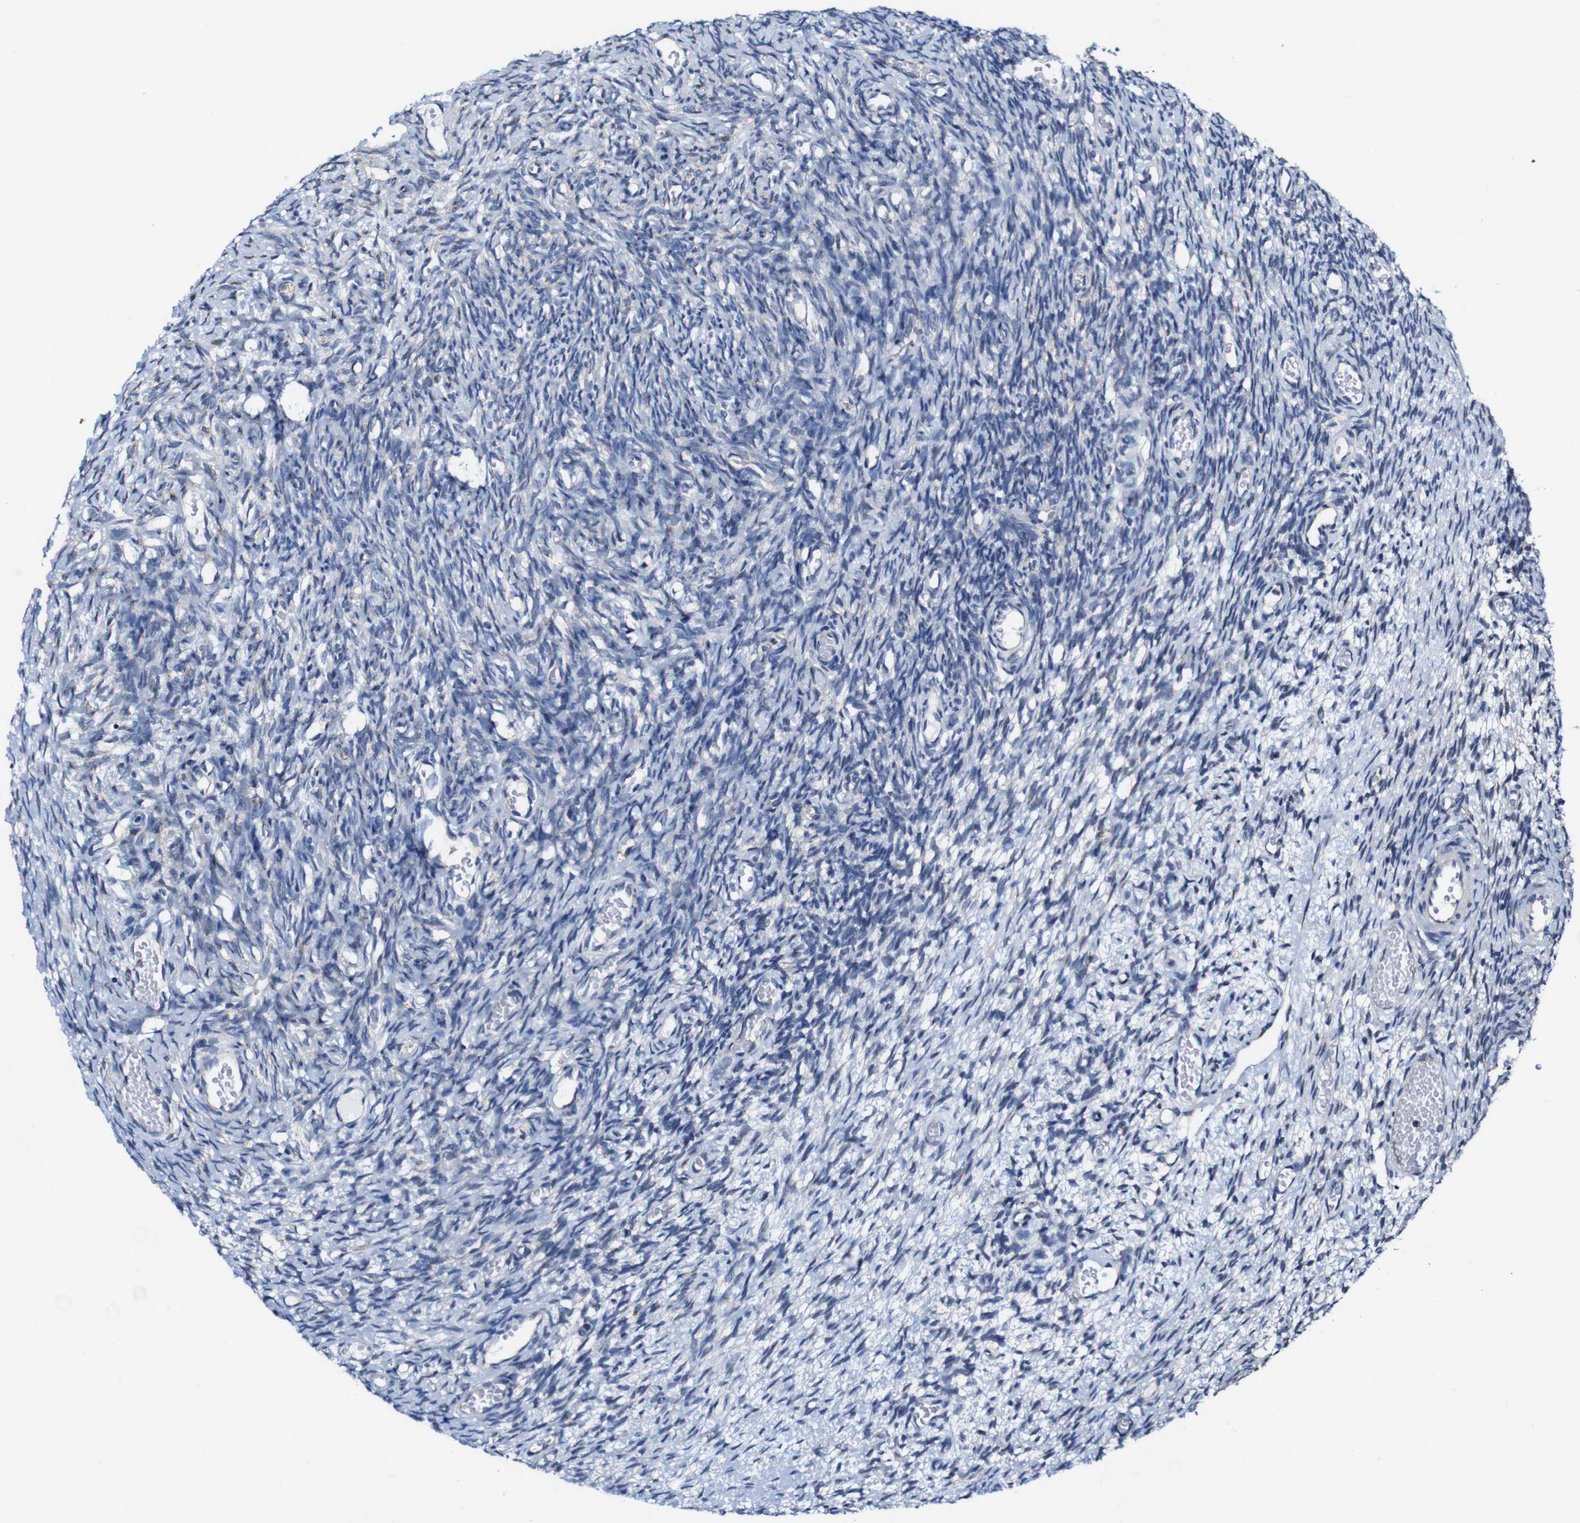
{"staining": {"intensity": "weak", "quantity": ">75%", "location": "cytoplasmic/membranous"}, "tissue": "ovary", "cell_type": "Follicle cells", "image_type": "normal", "snomed": [{"axis": "morphology", "description": "Normal tissue, NOS"}, {"axis": "topography", "description": "Ovary"}], "caption": "IHC of unremarkable ovary demonstrates low levels of weak cytoplasmic/membranous staining in about >75% of follicle cells.", "gene": "CSF1R", "patient": {"sex": "female", "age": 35}}